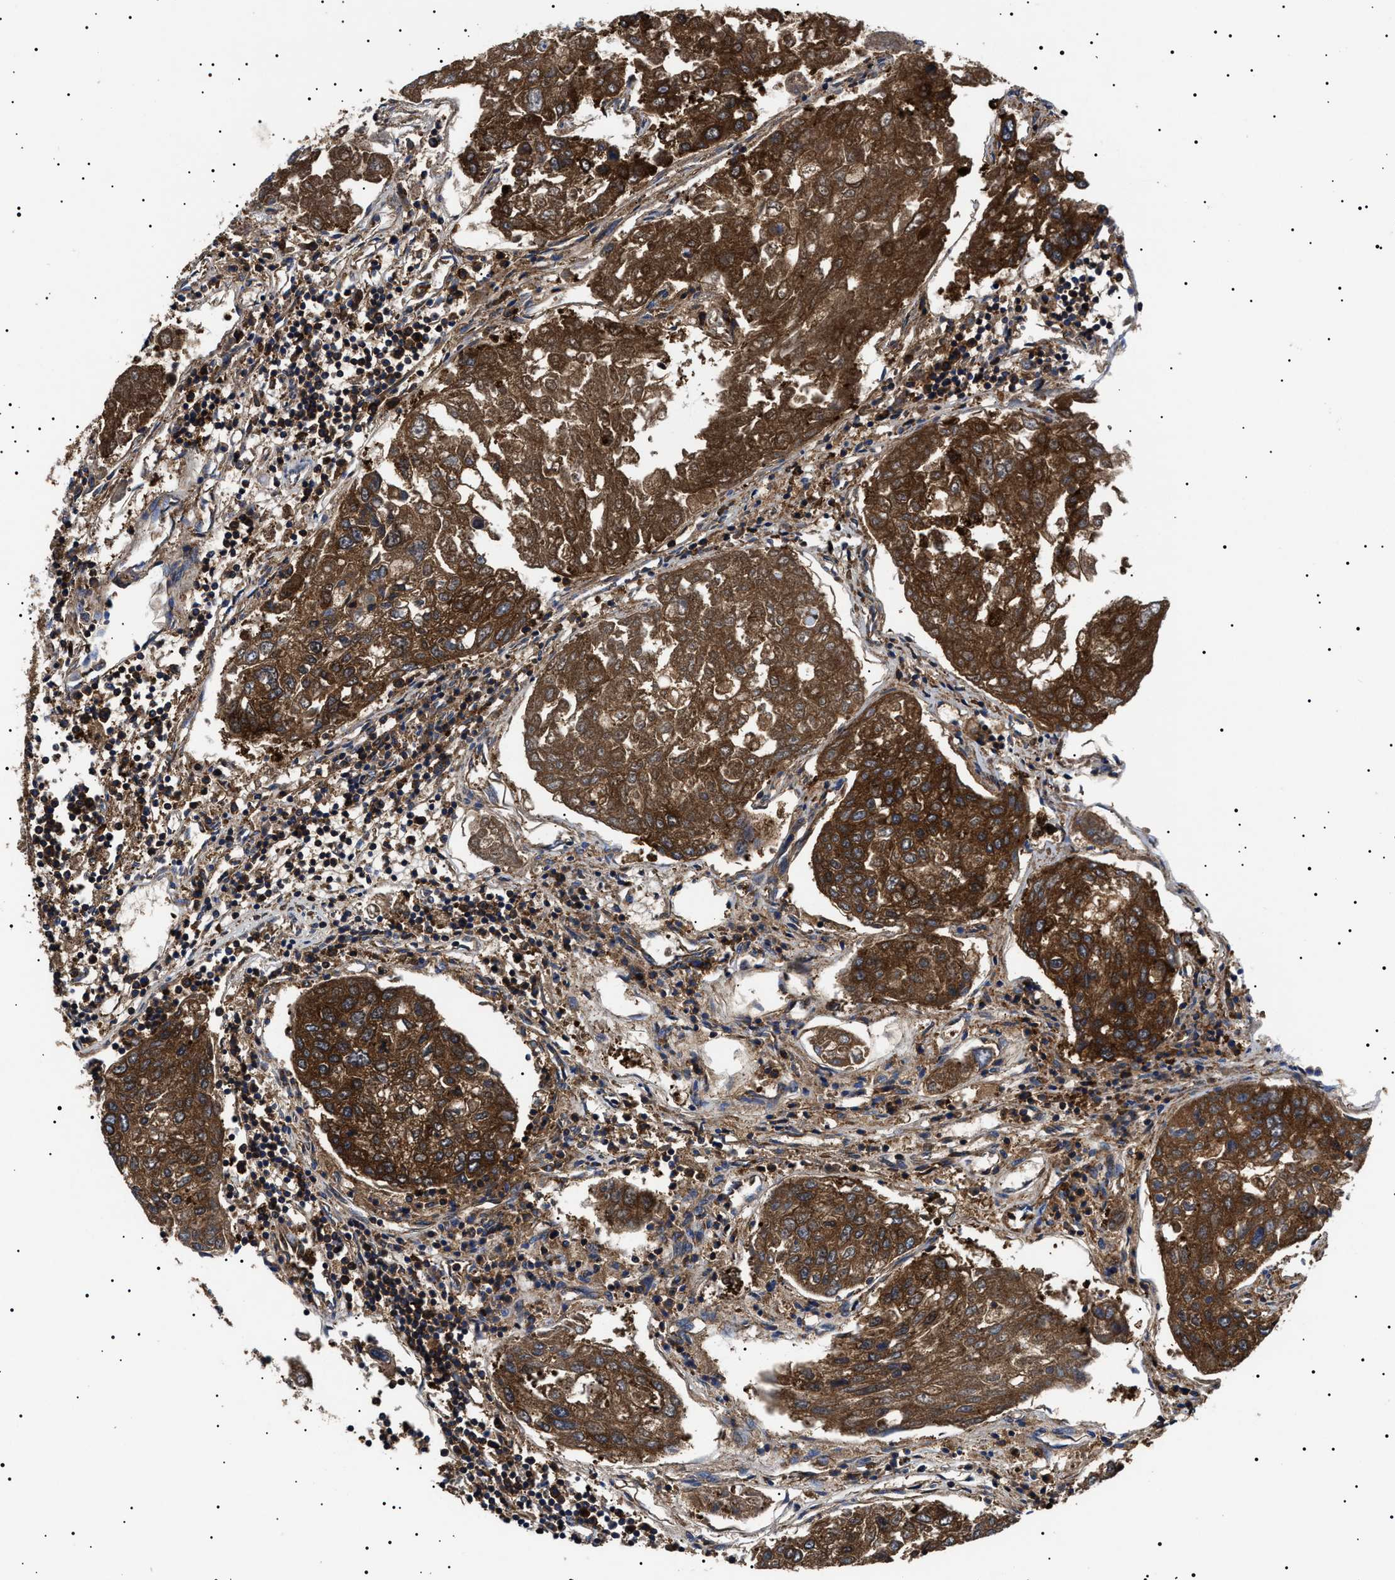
{"staining": {"intensity": "strong", "quantity": ">75%", "location": "cytoplasmic/membranous"}, "tissue": "urothelial cancer", "cell_type": "Tumor cells", "image_type": "cancer", "snomed": [{"axis": "morphology", "description": "Urothelial carcinoma, High grade"}, {"axis": "topography", "description": "Lymph node"}, {"axis": "topography", "description": "Urinary bladder"}], "caption": "High-grade urothelial carcinoma tissue exhibits strong cytoplasmic/membranous positivity in about >75% of tumor cells, visualized by immunohistochemistry.", "gene": "TPP2", "patient": {"sex": "male", "age": 51}}